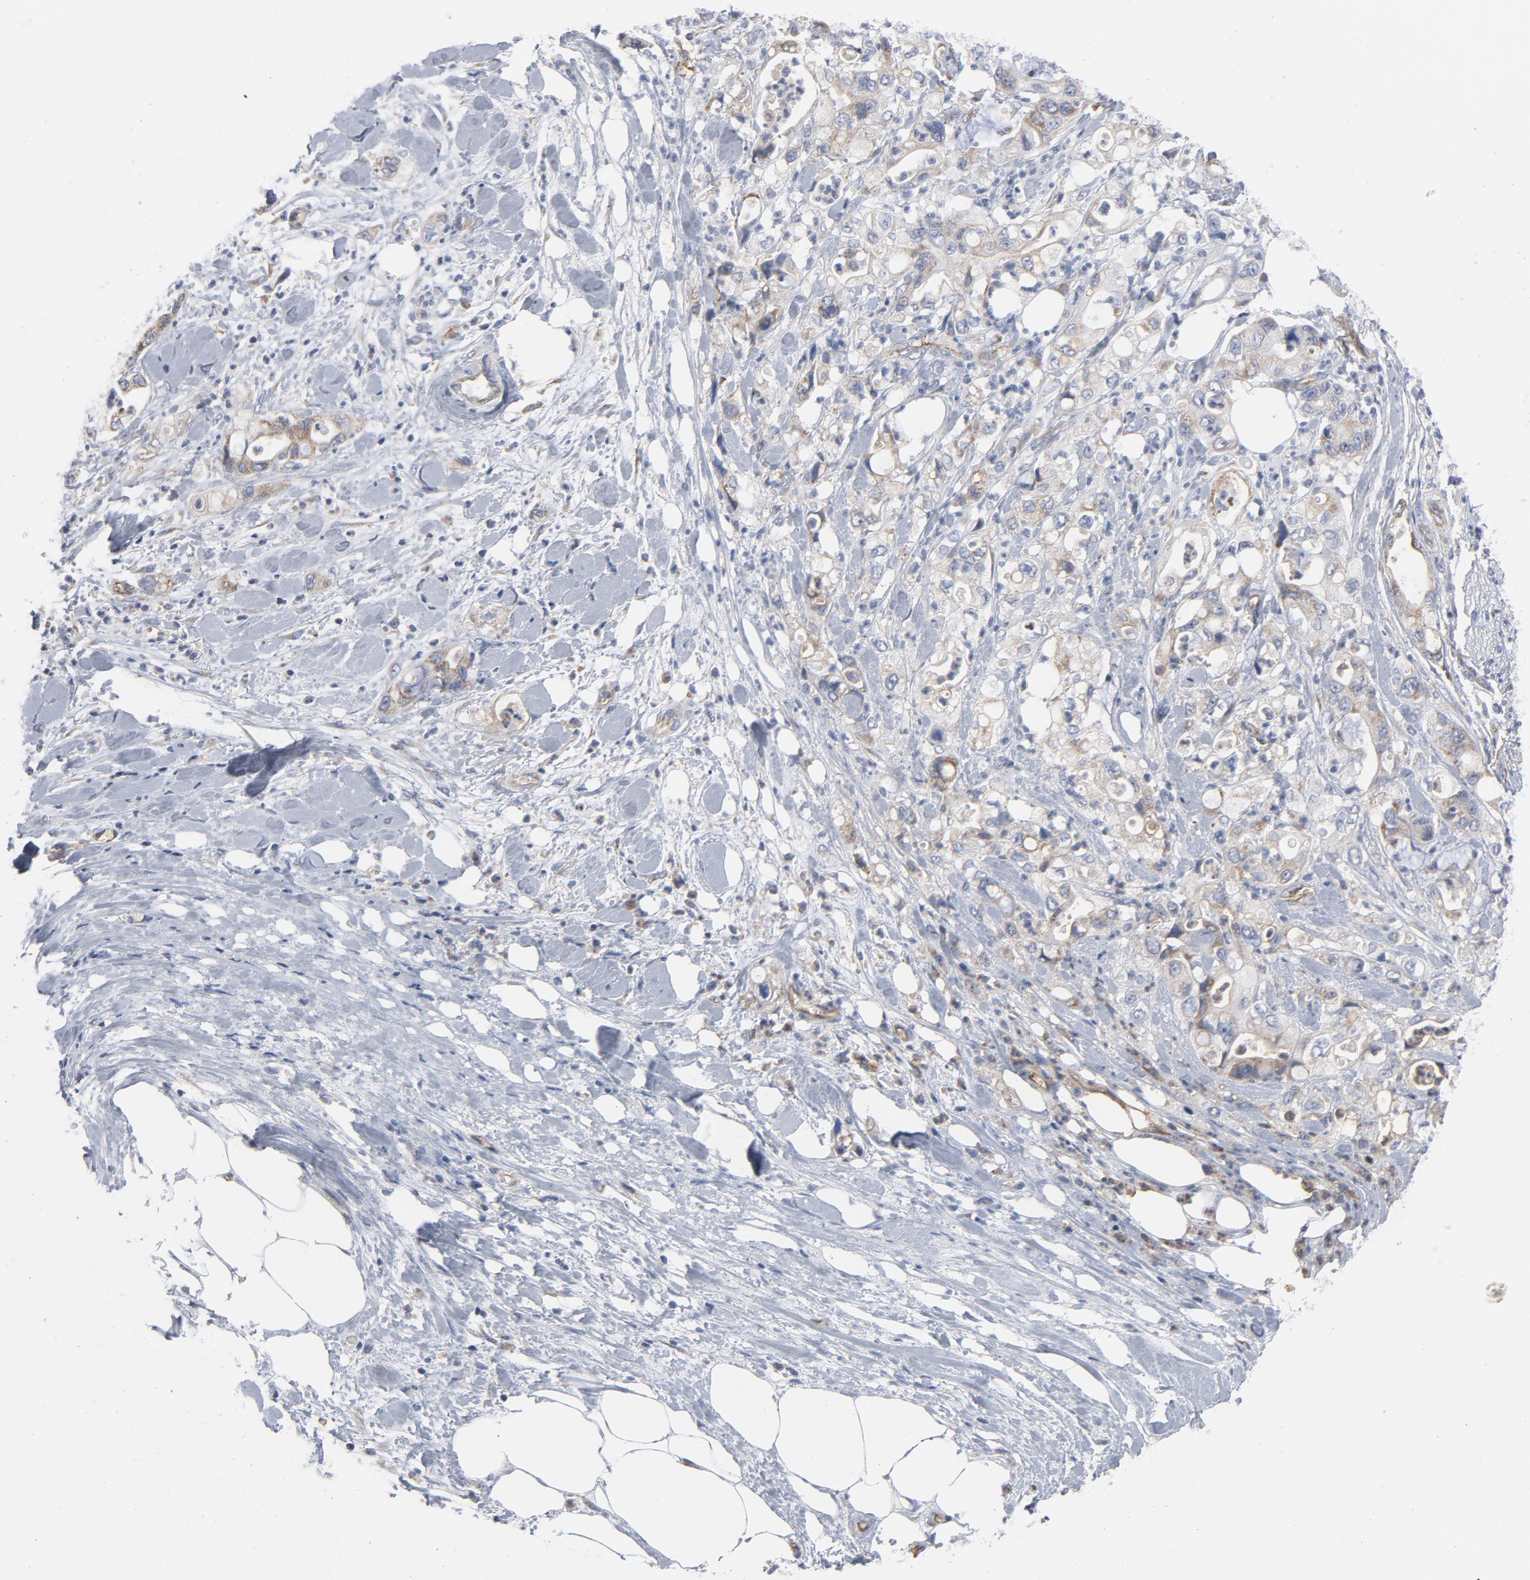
{"staining": {"intensity": "weak", "quantity": ">75%", "location": "cytoplasmic/membranous"}, "tissue": "pancreatic cancer", "cell_type": "Tumor cells", "image_type": "cancer", "snomed": [{"axis": "morphology", "description": "Adenocarcinoma, NOS"}, {"axis": "topography", "description": "Pancreas"}], "caption": "Pancreatic cancer (adenocarcinoma) was stained to show a protein in brown. There is low levels of weak cytoplasmic/membranous positivity in about >75% of tumor cells. The staining was performed using DAB (3,3'-diaminobenzidine) to visualize the protein expression in brown, while the nuclei were stained in blue with hematoxylin (Magnification: 20x).", "gene": "OXA1L", "patient": {"sex": "male", "age": 70}}